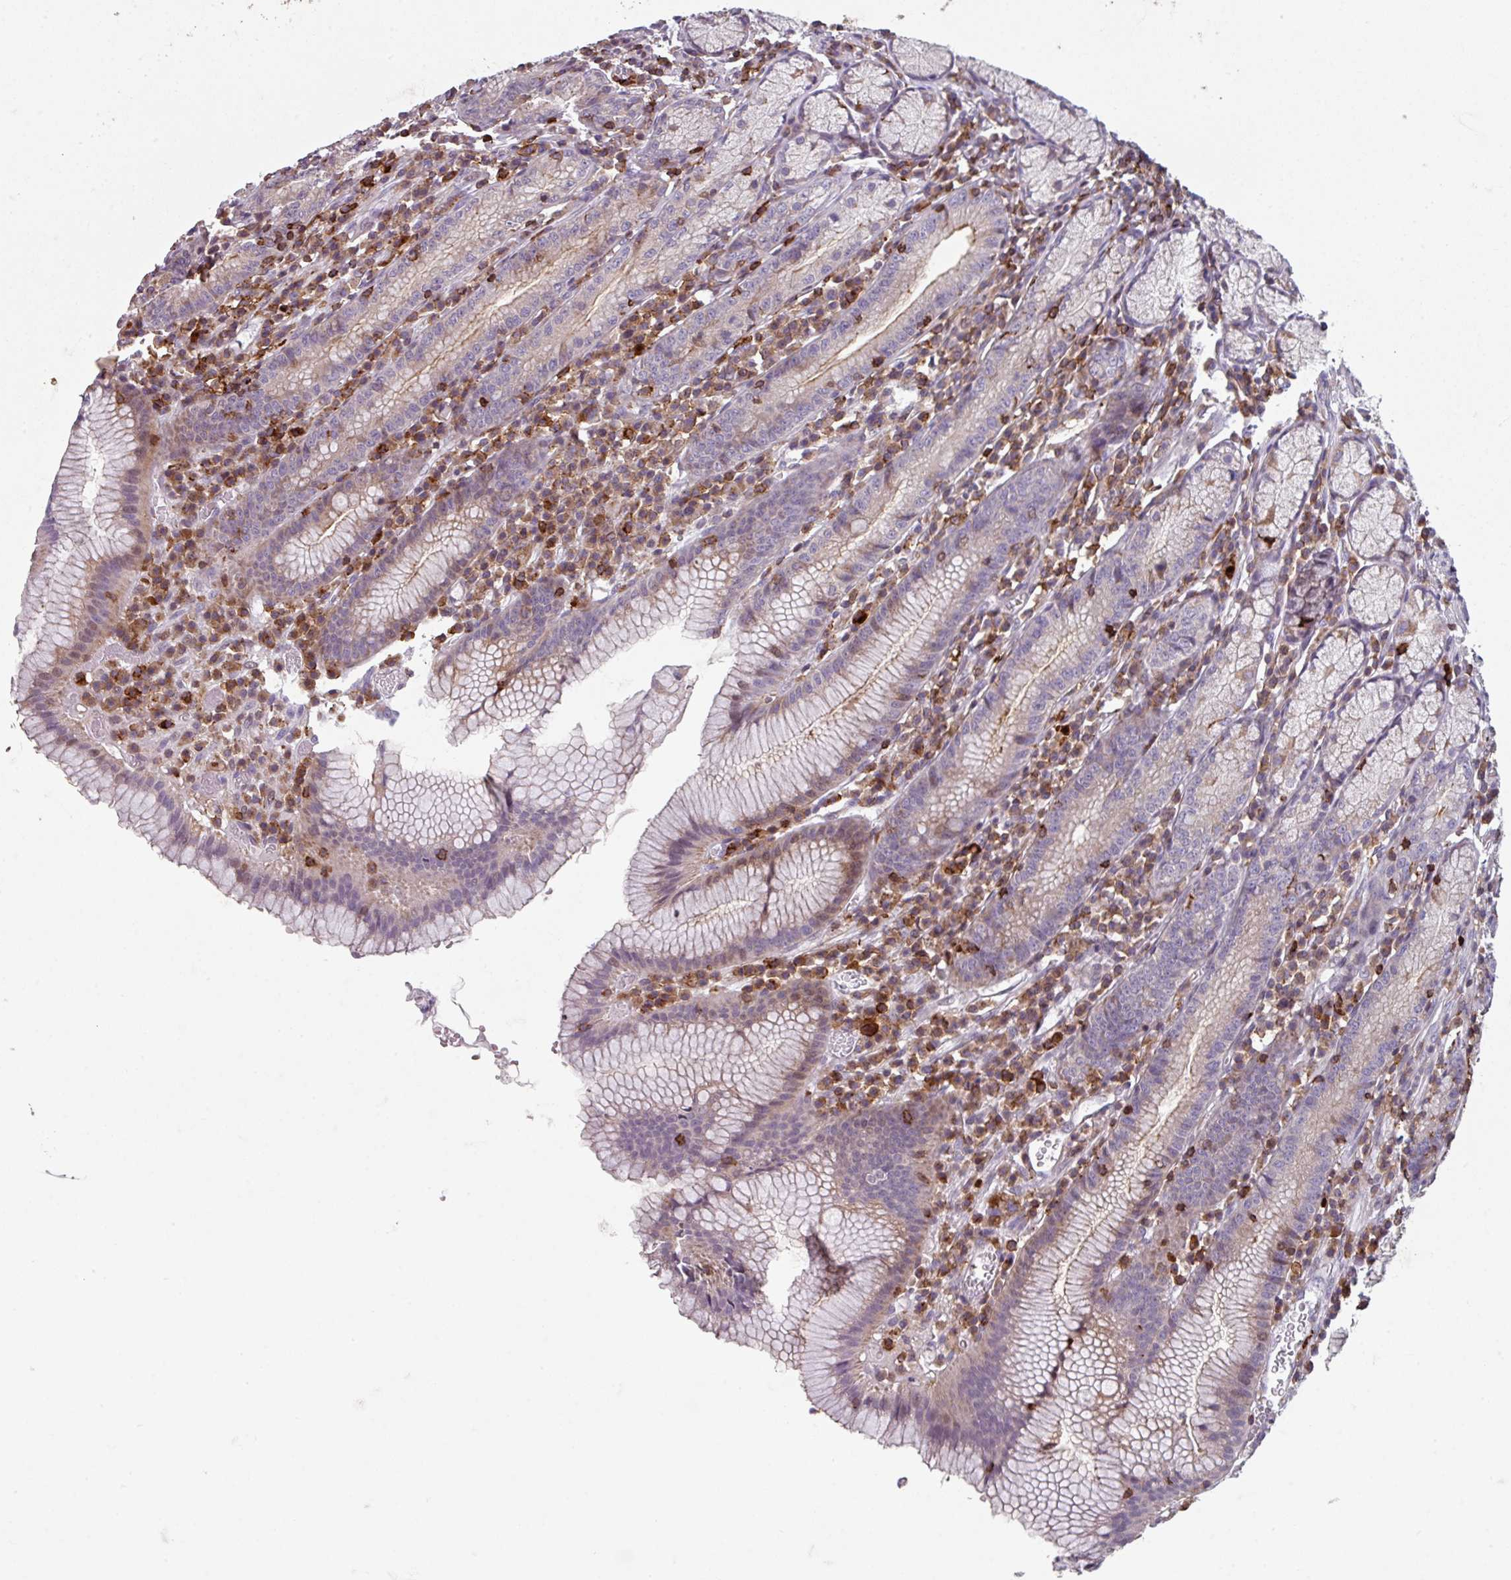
{"staining": {"intensity": "moderate", "quantity": "25%-75%", "location": "cytoplasmic/membranous"}, "tissue": "stomach", "cell_type": "Glandular cells", "image_type": "normal", "snomed": [{"axis": "morphology", "description": "Normal tissue, NOS"}, {"axis": "topography", "description": "Stomach"}], "caption": "Immunohistochemistry photomicrograph of benign stomach stained for a protein (brown), which demonstrates medium levels of moderate cytoplasmic/membranous staining in approximately 25%-75% of glandular cells.", "gene": "NEDD9", "patient": {"sex": "male", "age": 55}}